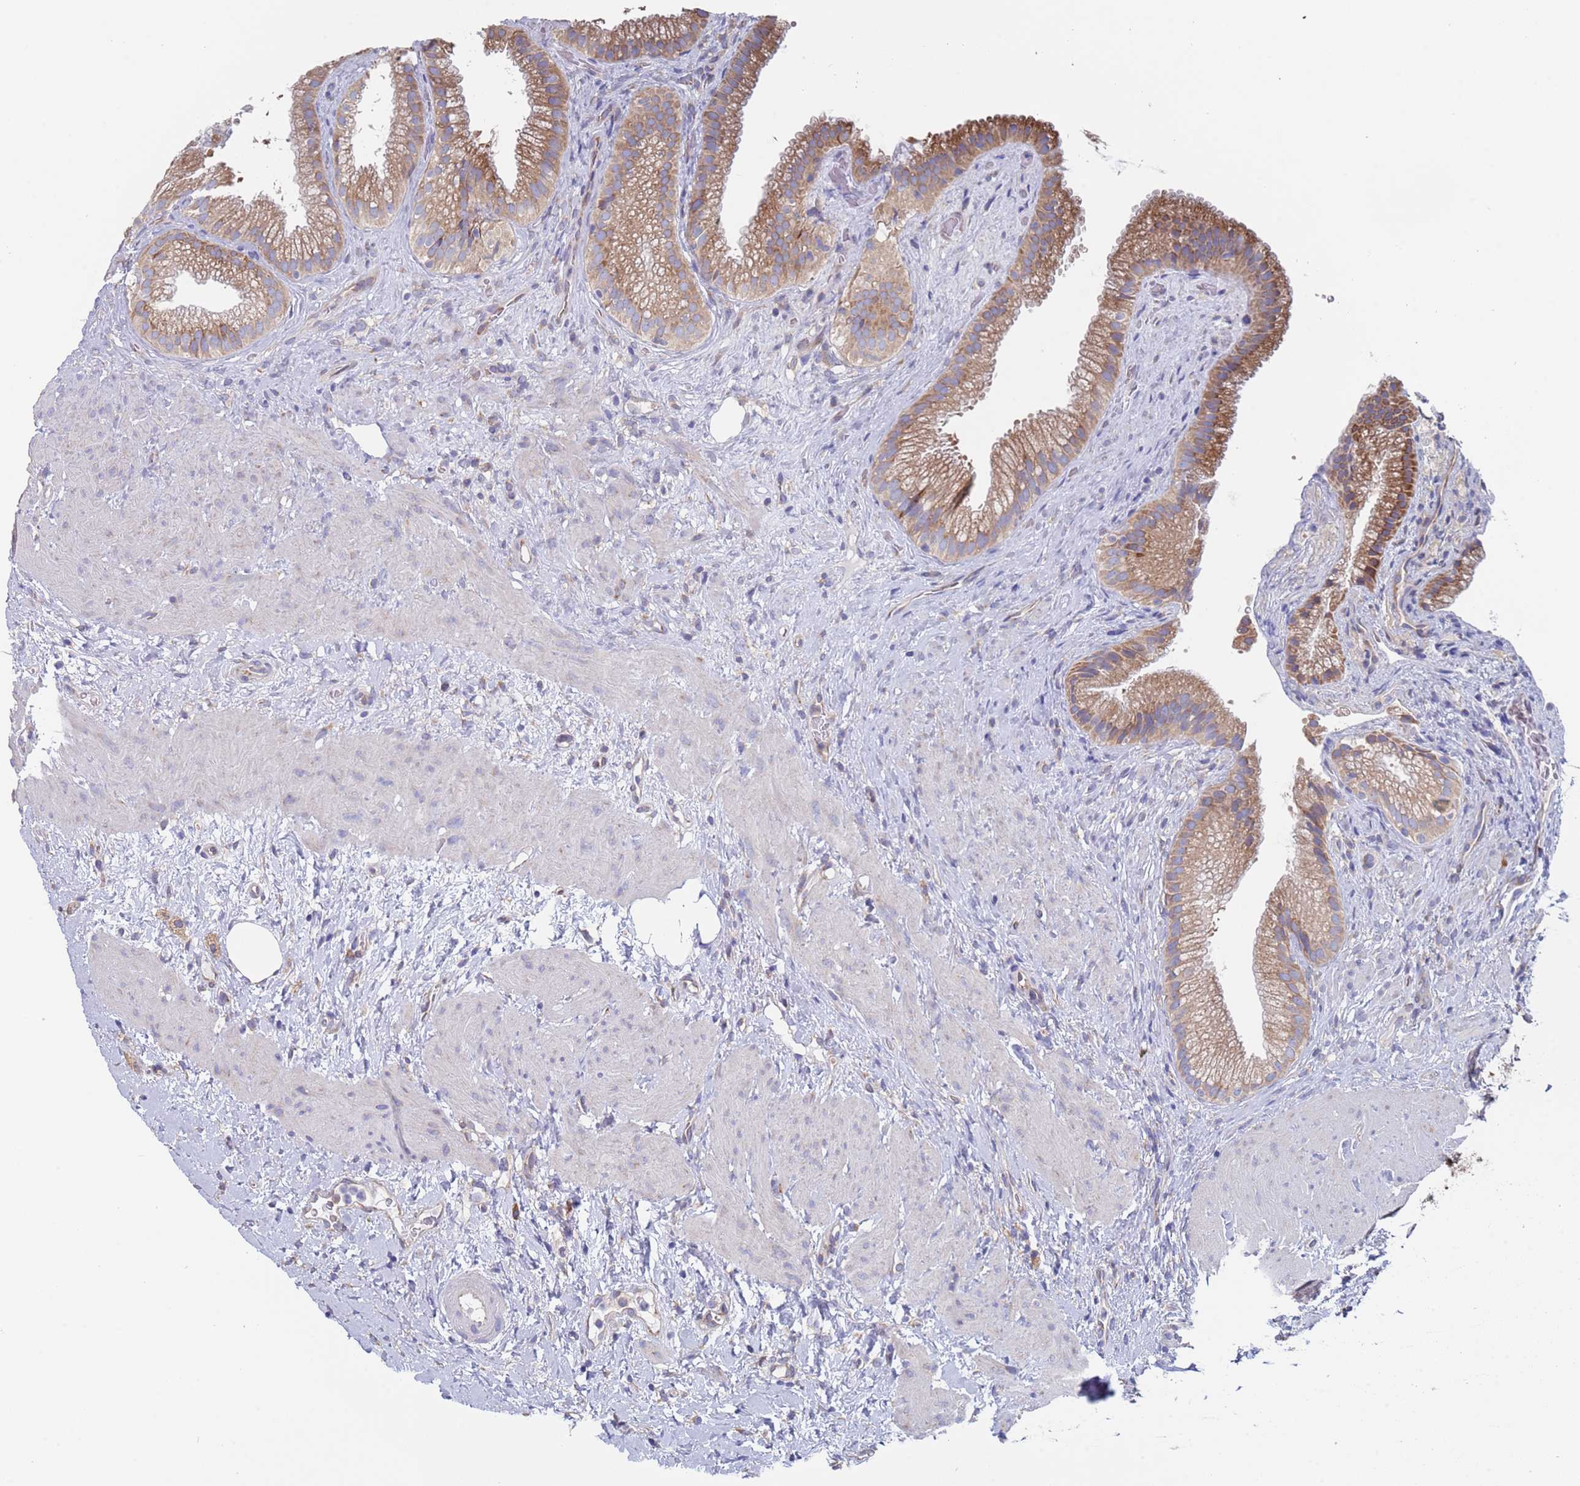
{"staining": {"intensity": "moderate", "quantity": ">75%", "location": "cytoplasmic/membranous"}, "tissue": "gallbladder", "cell_type": "Glandular cells", "image_type": "normal", "snomed": [{"axis": "morphology", "description": "Normal tissue, NOS"}, {"axis": "topography", "description": "Gallbladder"}], "caption": "Immunohistochemistry micrograph of unremarkable gallbladder: human gallbladder stained using immunohistochemistry (IHC) exhibits medium levels of moderate protein expression localized specifically in the cytoplasmic/membranous of glandular cells, appearing as a cytoplasmic/membranous brown color.", "gene": "ENSG00000286098", "patient": {"sex": "female", "age": 64}}